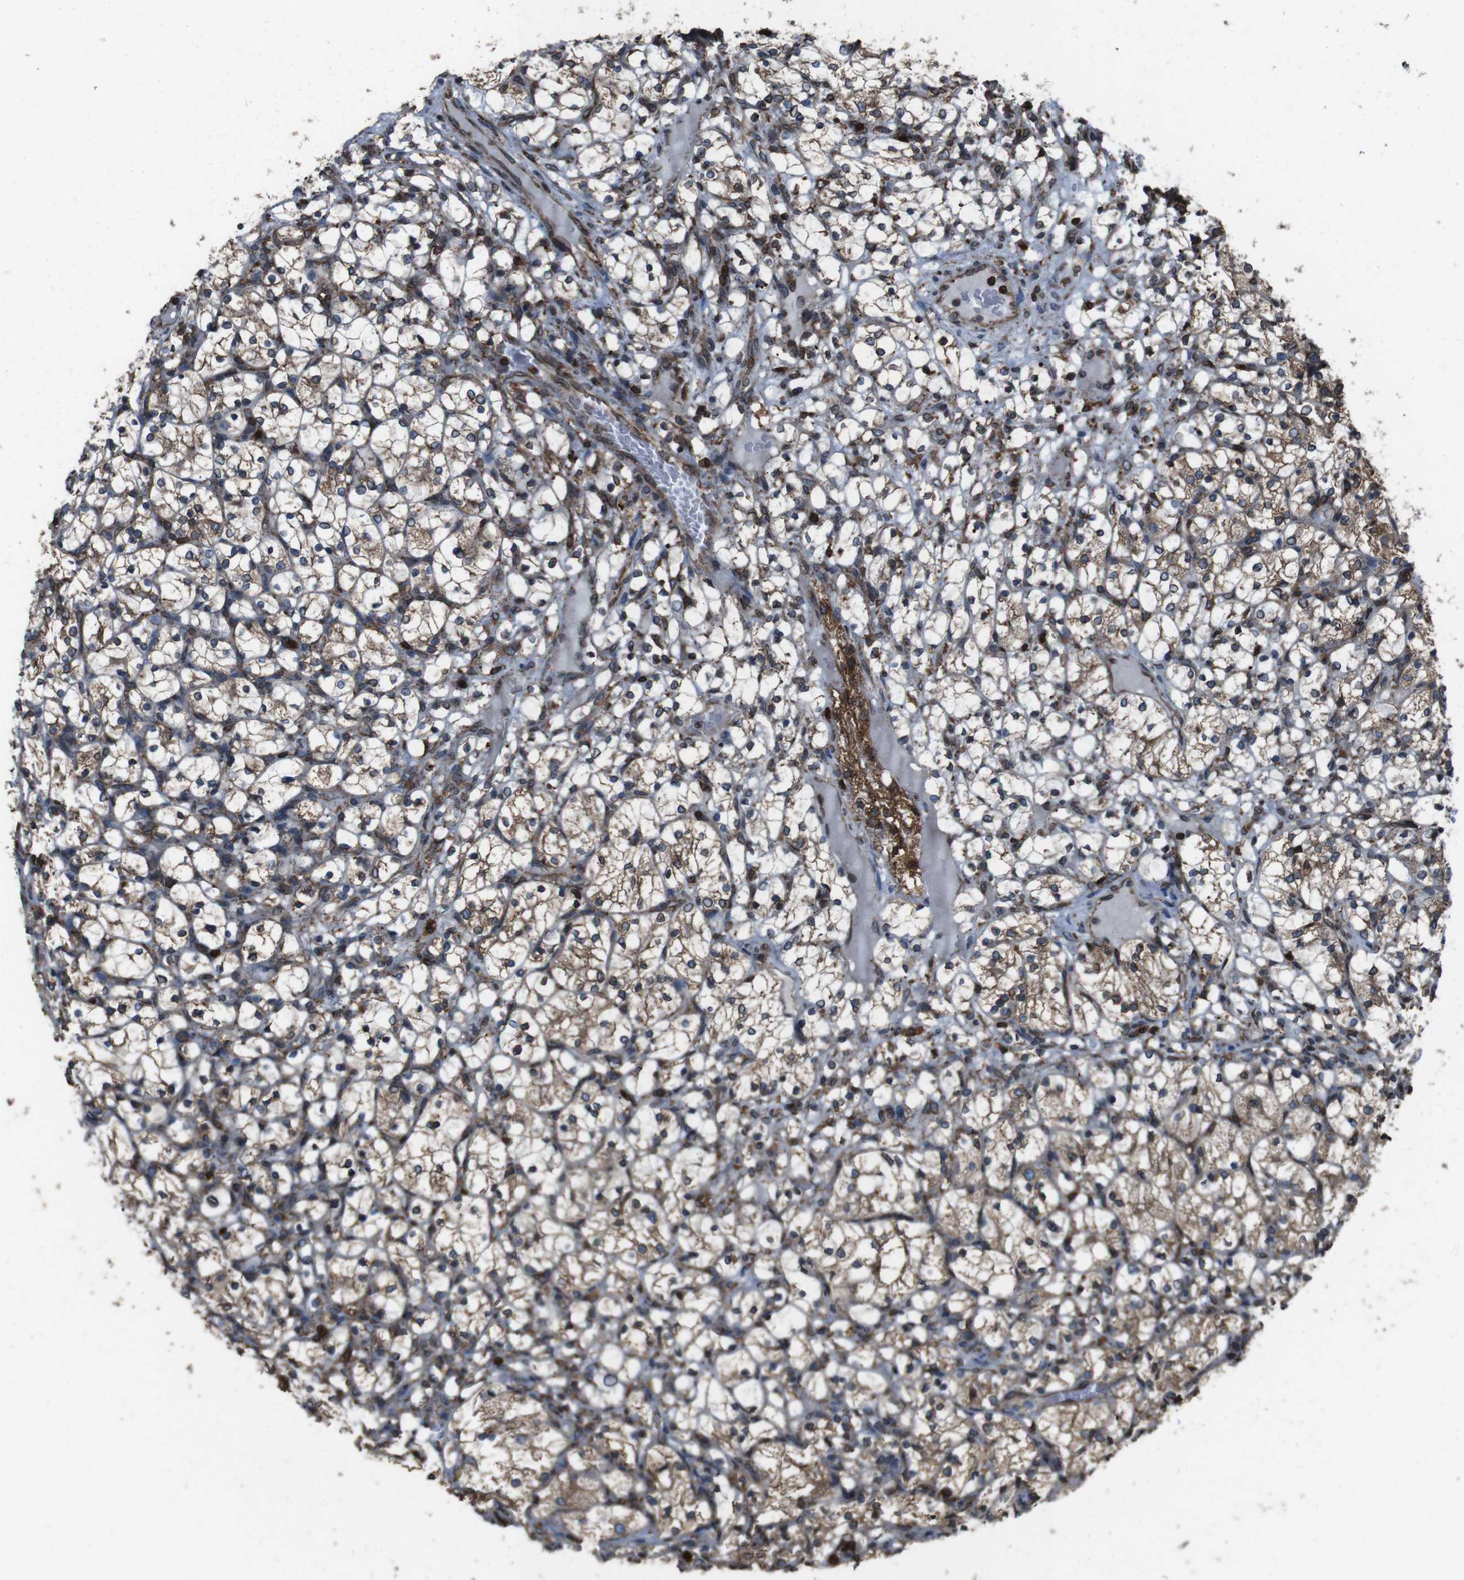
{"staining": {"intensity": "weak", "quantity": ">75%", "location": "cytoplasmic/membranous"}, "tissue": "renal cancer", "cell_type": "Tumor cells", "image_type": "cancer", "snomed": [{"axis": "morphology", "description": "Adenocarcinoma, NOS"}, {"axis": "topography", "description": "Kidney"}], "caption": "Tumor cells demonstrate low levels of weak cytoplasmic/membranous positivity in about >75% of cells in human renal cancer (adenocarcinoma).", "gene": "APMAP", "patient": {"sex": "female", "age": 69}}